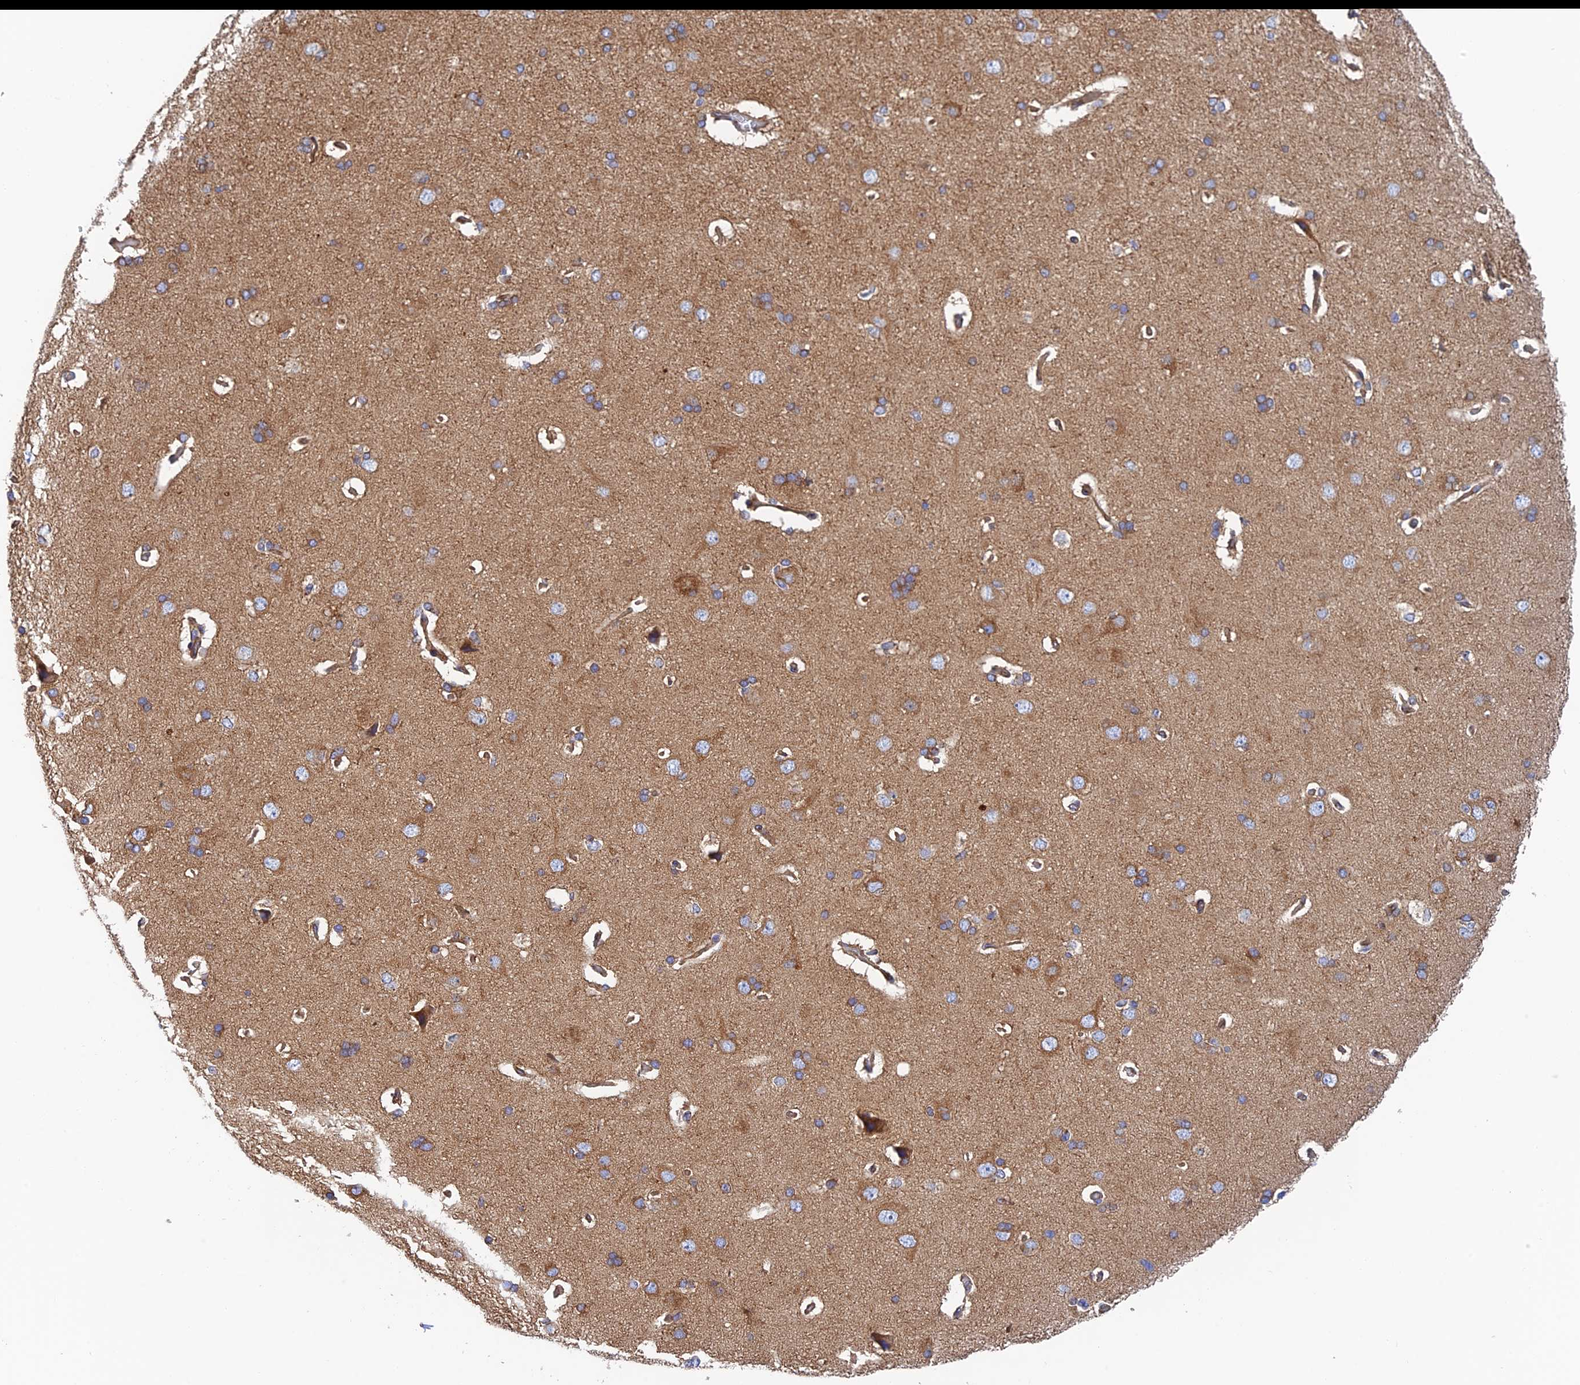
{"staining": {"intensity": "moderate", "quantity": ">75%", "location": "cytoplasmic/membranous"}, "tissue": "cerebral cortex", "cell_type": "Endothelial cells", "image_type": "normal", "snomed": [{"axis": "morphology", "description": "Normal tissue, NOS"}, {"axis": "topography", "description": "Cerebral cortex"}], "caption": "Cerebral cortex stained with immunohistochemistry reveals moderate cytoplasmic/membranous positivity in approximately >75% of endothelial cells. (Stains: DAB in brown, nuclei in blue, Microscopy: brightfield microscopy at high magnification).", "gene": "DCTN2", "patient": {"sex": "male", "age": 62}}